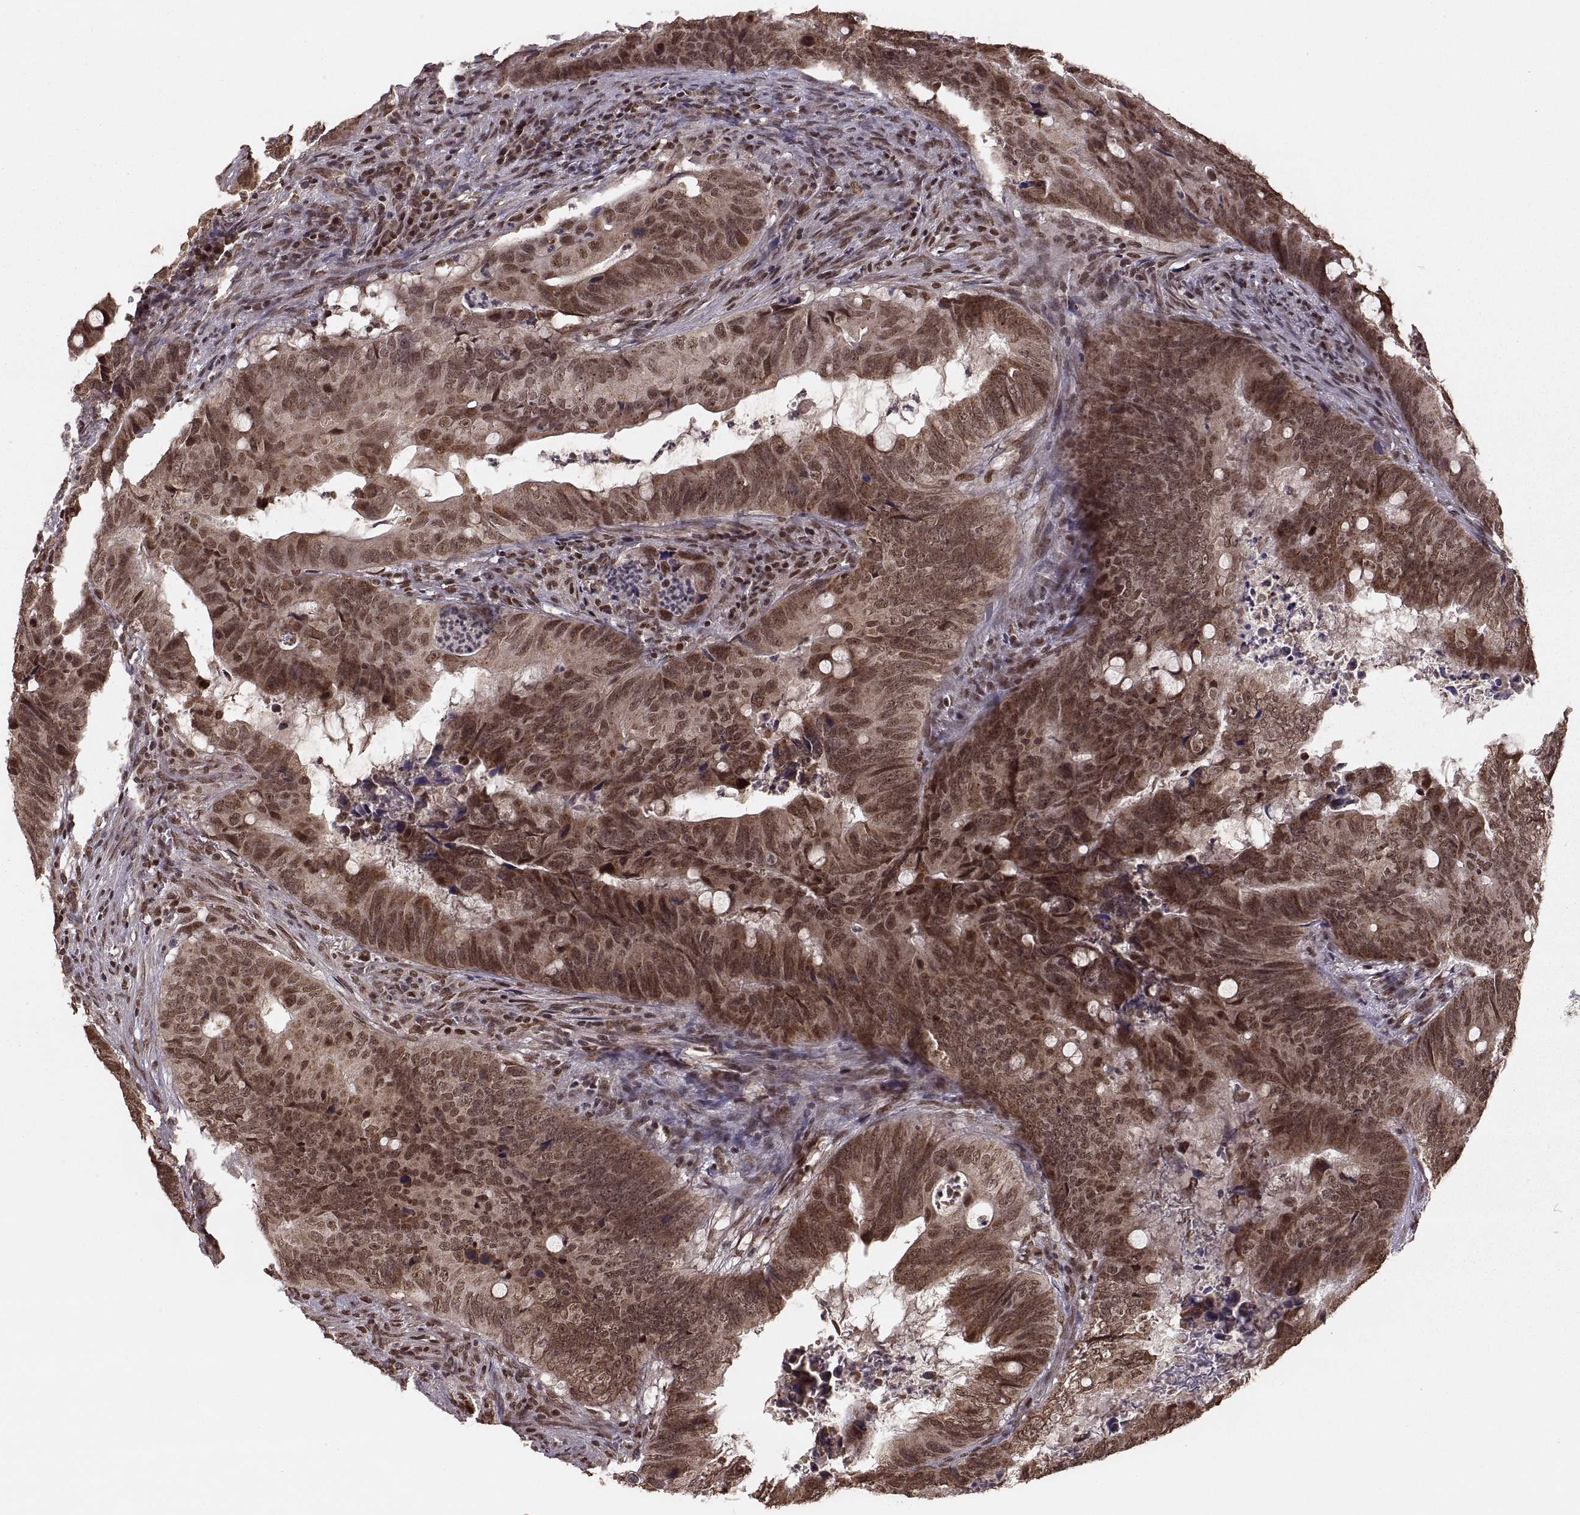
{"staining": {"intensity": "moderate", "quantity": ">75%", "location": "cytoplasmic/membranous,nuclear"}, "tissue": "colorectal cancer", "cell_type": "Tumor cells", "image_type": "cancer", "snomed": [{"axis": "morphology", "description": "Adenocarcinoma, NOS"}, {"axis": "topography", "description": "Colon"}], "caption": "Approximately >75% of tumor cells in adenocarcinoma (colorectal) show moderate cytoplasmic/membranous and nuclear protein expression as visualized by brown immunohistochemical staining.", "gene": "RFT1", "patient": {"sex": "female", "age": 82}}